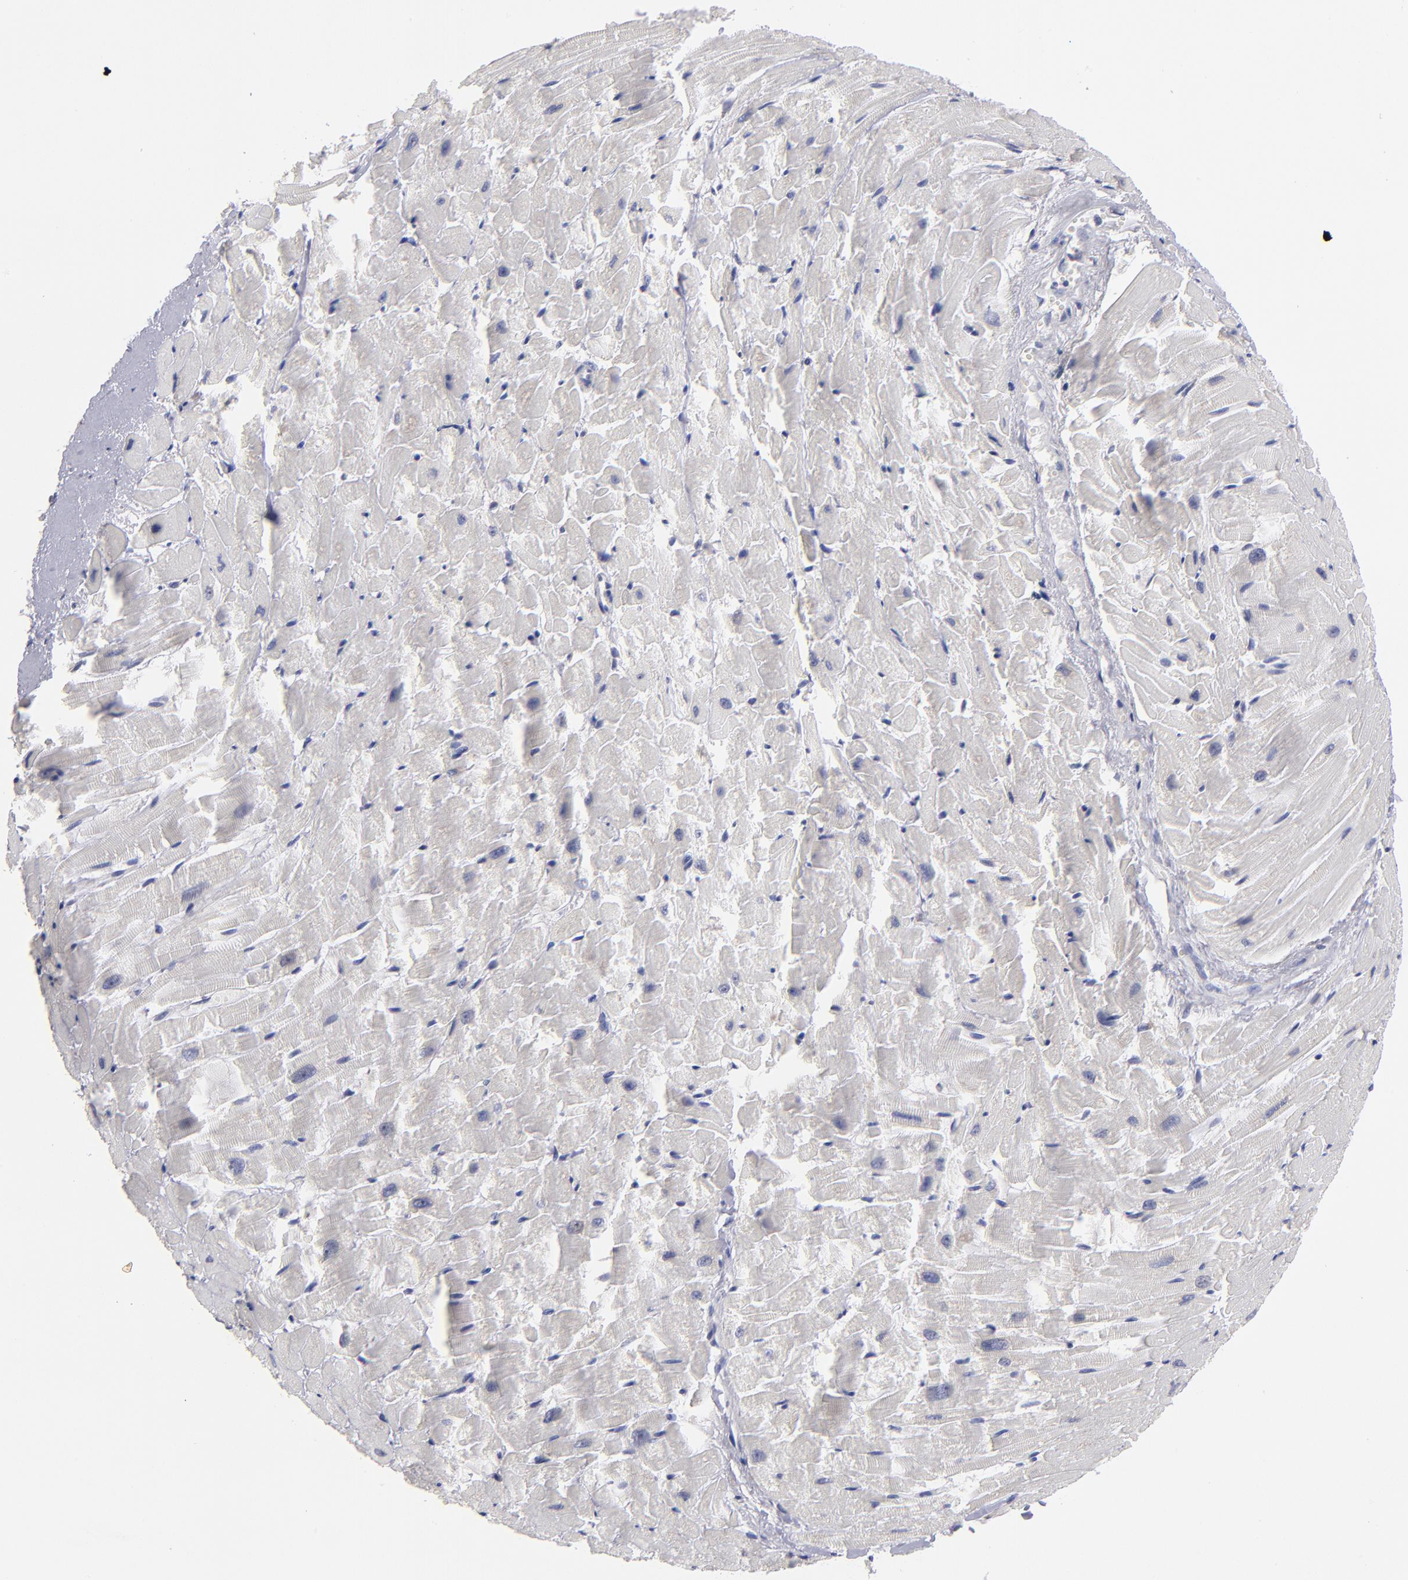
{"staining": {"intensity": "negative", "quantity": "none", "location": "none"}, "tissue": "heart muscle", "cell_type": "Cardiomyocytes", "image_type": "normal", "snomed": [{"axis": "morphology", "description": "Normal tissue, NOS"}, {"axis": "topography", "description": "Heart"}], "caption": "The IHC image has no significant staining in cardiomyocytes of heart muscle.", "gene": "EIF3L", "patient": {"sex": "female", "age": 19}}